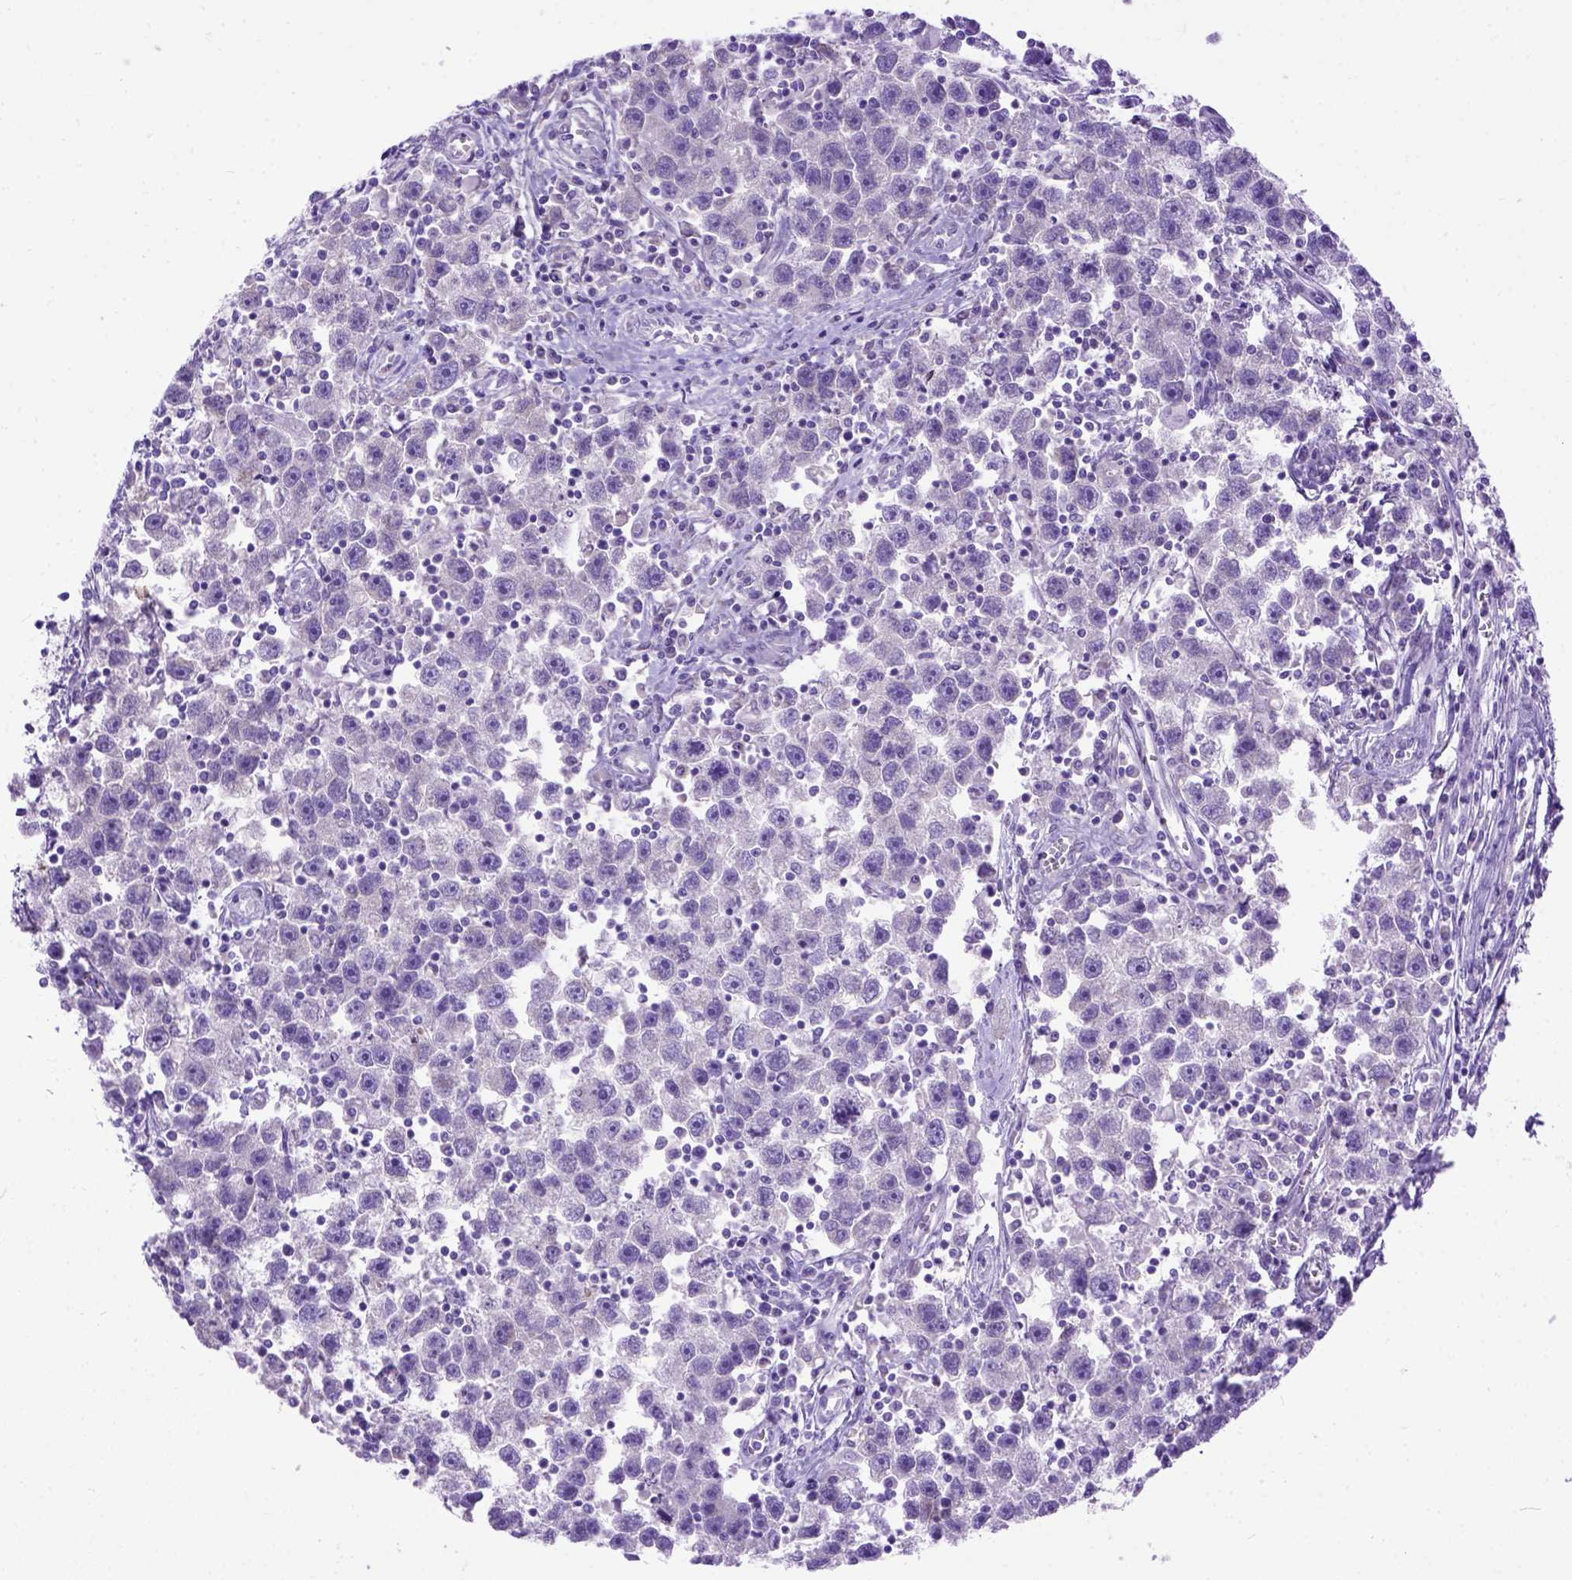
{"staining": {"intensity": "negative", "quantity": "none", "location": "none"}, "tissue": "testis cancer", "cell_type": "Tumor cells", "image_type": "cancer", "snomed": [{"axis": "morphology", "description": "Seminoma, NOS"}, {"axis": "topography", "description": "Testis"}], "caption": "DAB immunohistochemical staining of testis seminoma reveals no significant positivity in tumor cells.", "gene": "ODAD3", "patient": {"sex": "male", "age": 30}}